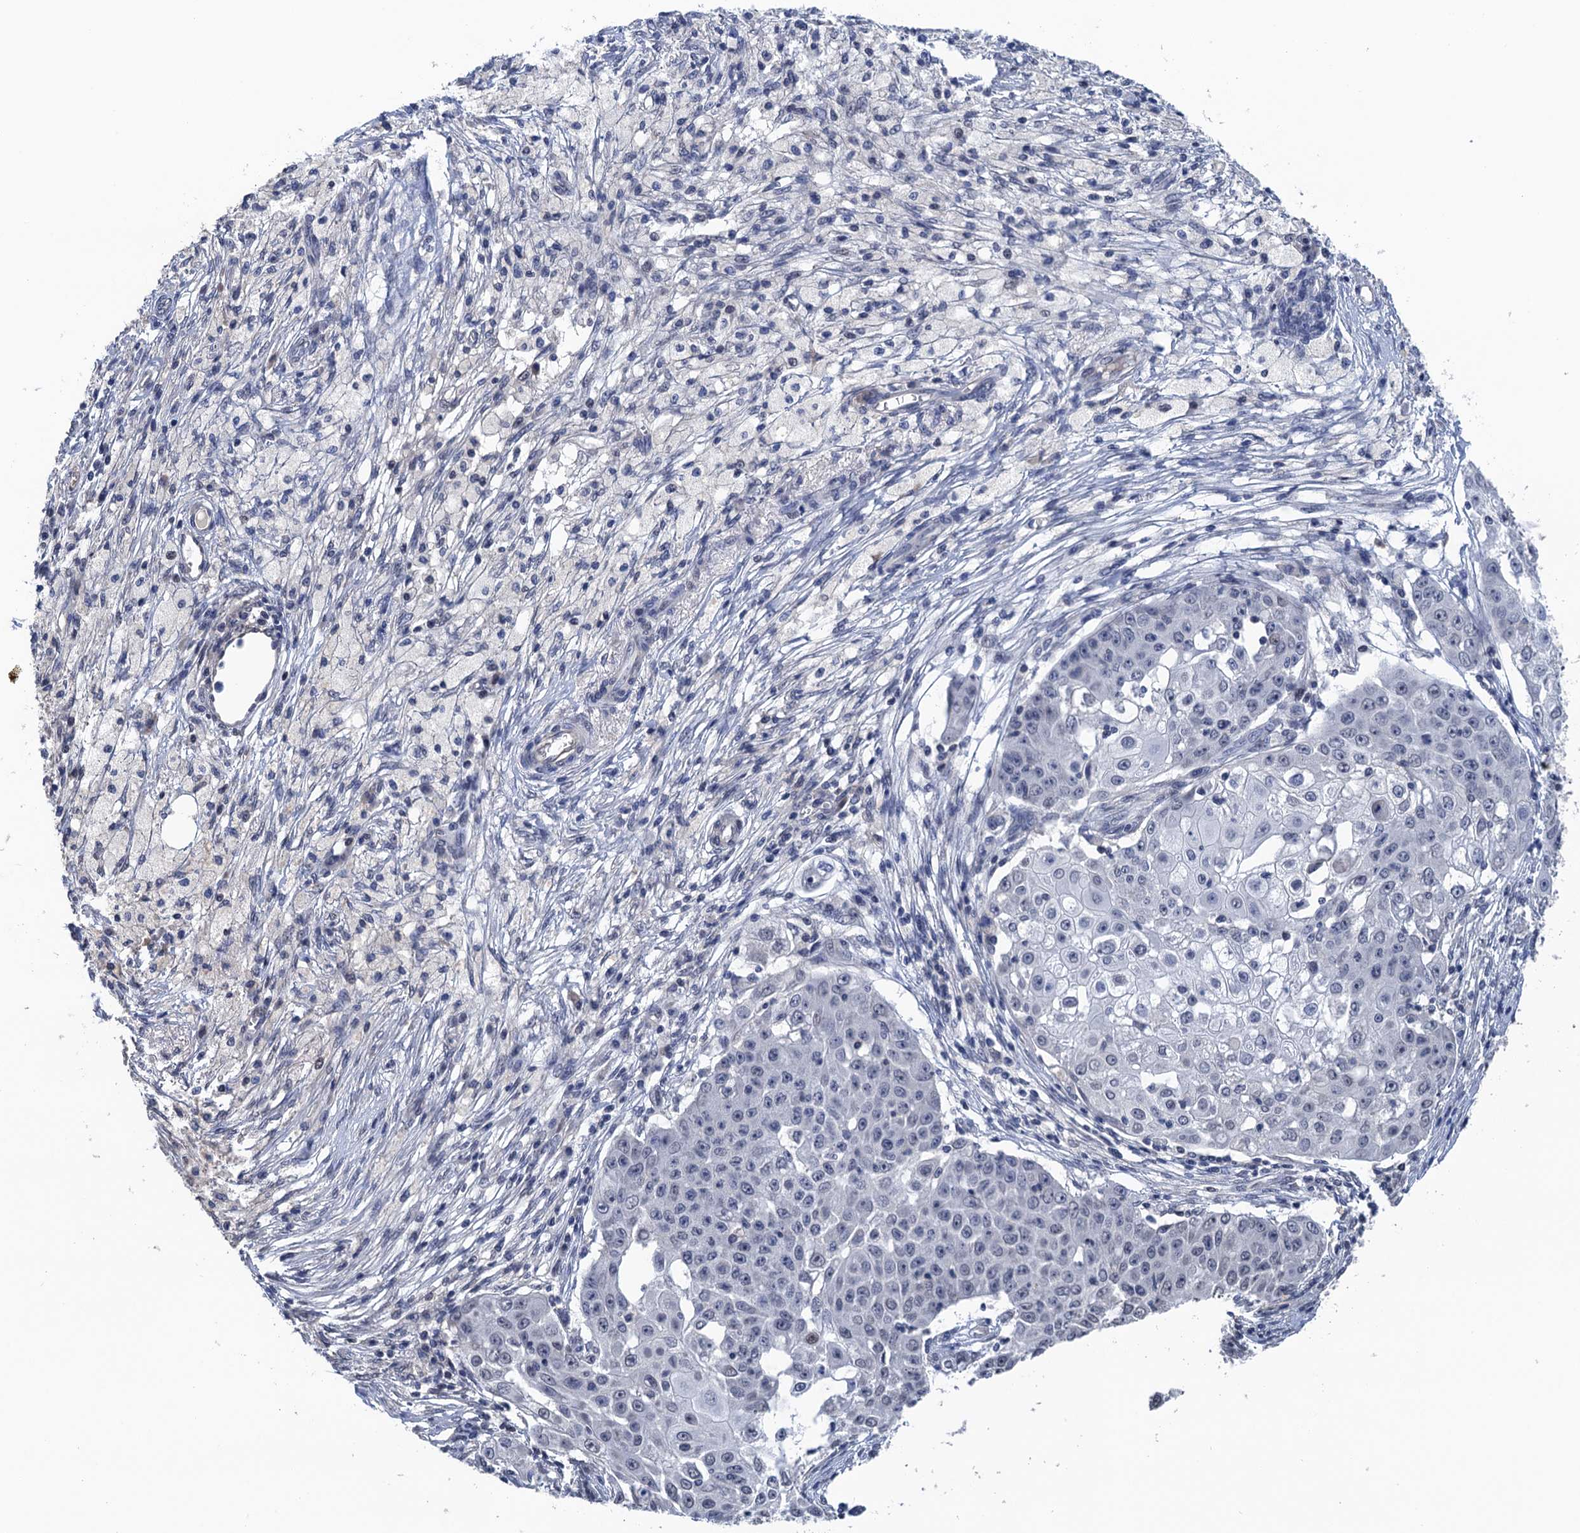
{"staining": {"intensity": "negative", "quantity": "none", "location": "none"}, "tissue": "ovarian cancer", "cell_type": "Tumor cells", "image_type": "cancer", "snomed": [{"axis": "morphology", "description": "Carcinoma, endometroid"}, {"axis": "topography", "description": "Ovary"}], "caption": "Immunohistochemistry (IHC) micrograph of human endometroid carcinoma (ovarian) stained for a protein (brown), which demonstrates no expression in tumor cells.", "gene": "ART5", "patient": {"sex": "female", "age": 42}}